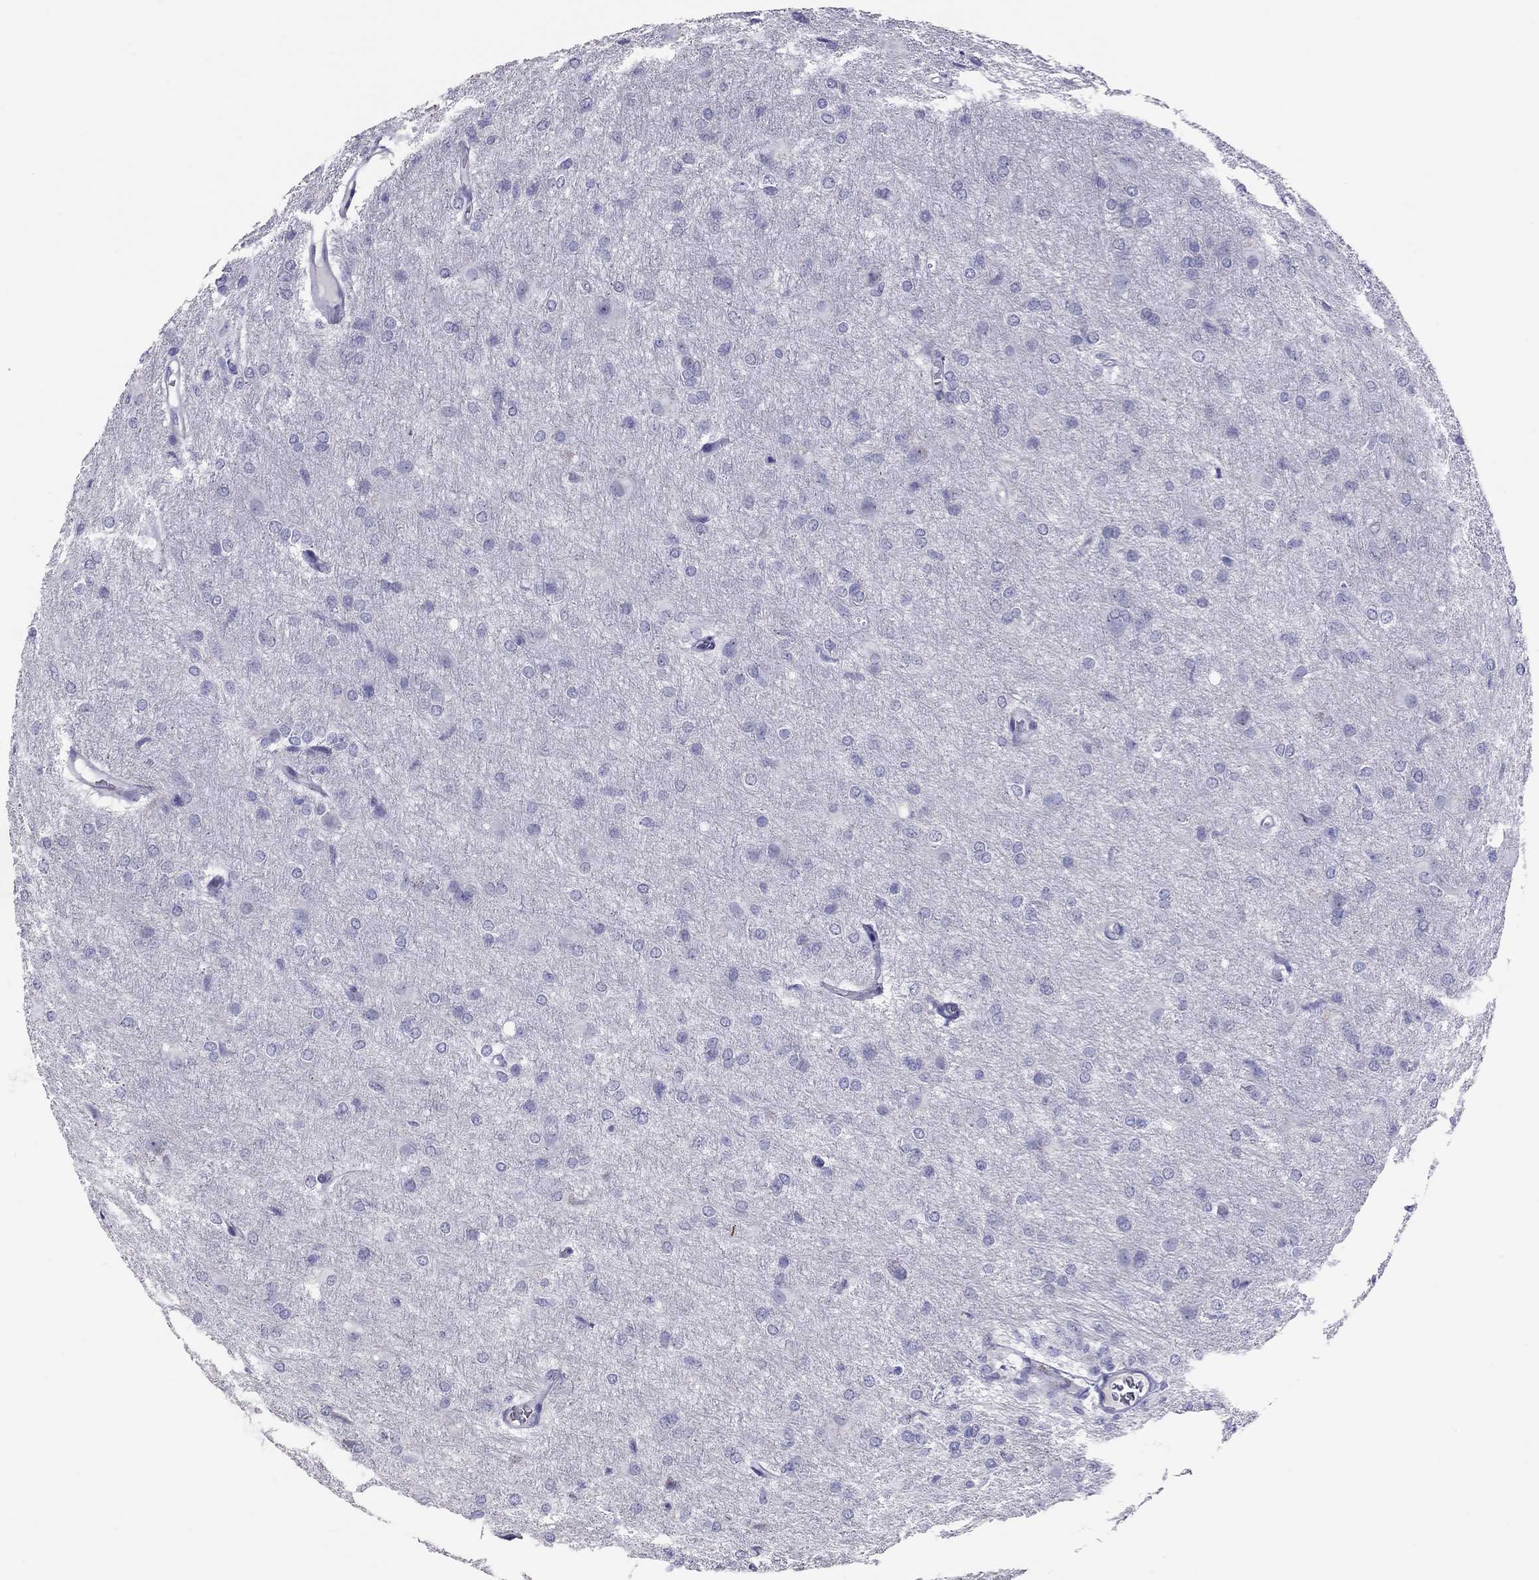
{"staining": {"intensity": "negative", "quantity": "none", "location": "none"}, "tissue": "glioma", "cell_type": "Tumor cells", "image_type": "cancer", "snomed": [{"axis": "morphology", "description": "Glioma, malignant, High grade"}, {"axis": "topography", "description": "Brain"}], "caption": "Tumor cells are negative for protein expression in human glioma. Brightfield microscopy of IHC stained with DAB (brown) and hematoxylin (blue), captured at high magnification.", "gene": "IL17REL", "patient": {"sex": "male", "age": 68}}